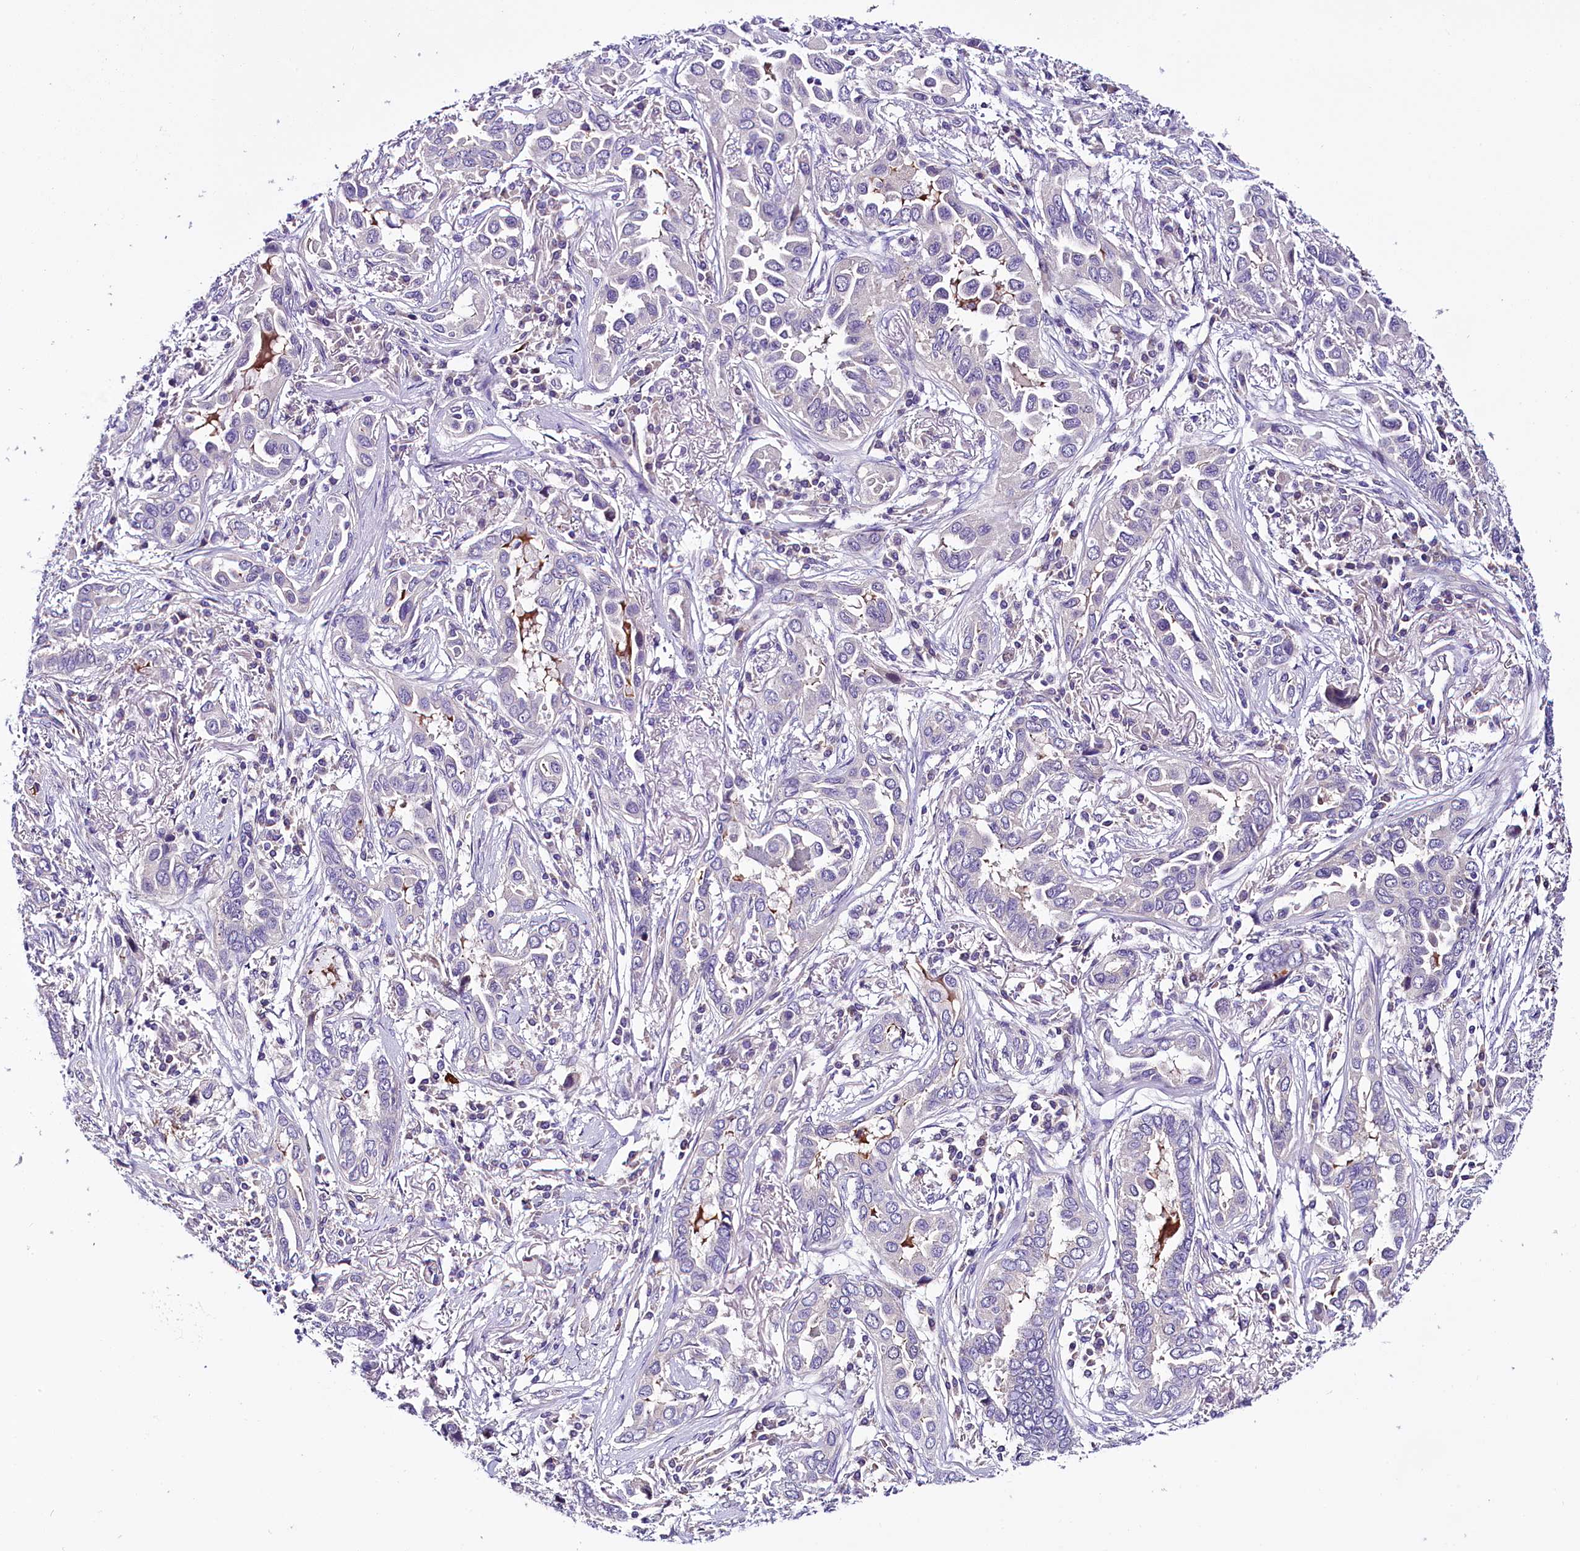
{"staining": {"intensity": "negative", "quantity": "none", "location": "none"}, "tissue": "lung cancer", "cell_type": "Tumor cells", "image_type": "cancer", "snomed": [{"axis": "morphology", "description": "Adenocarcinoma, NOS"}, {"axis": "topography", "description": "Lung"}], "caption": "Lung cancer (adenocarcinoma) was stained to show a protein in brown. There is no significant expression in tumor cells. (Immunohistochemistry (ihc), brightfield microscopy, high magnification).", "gene": "C9orf40", "patient": {"sex": "female", "age": 76}}